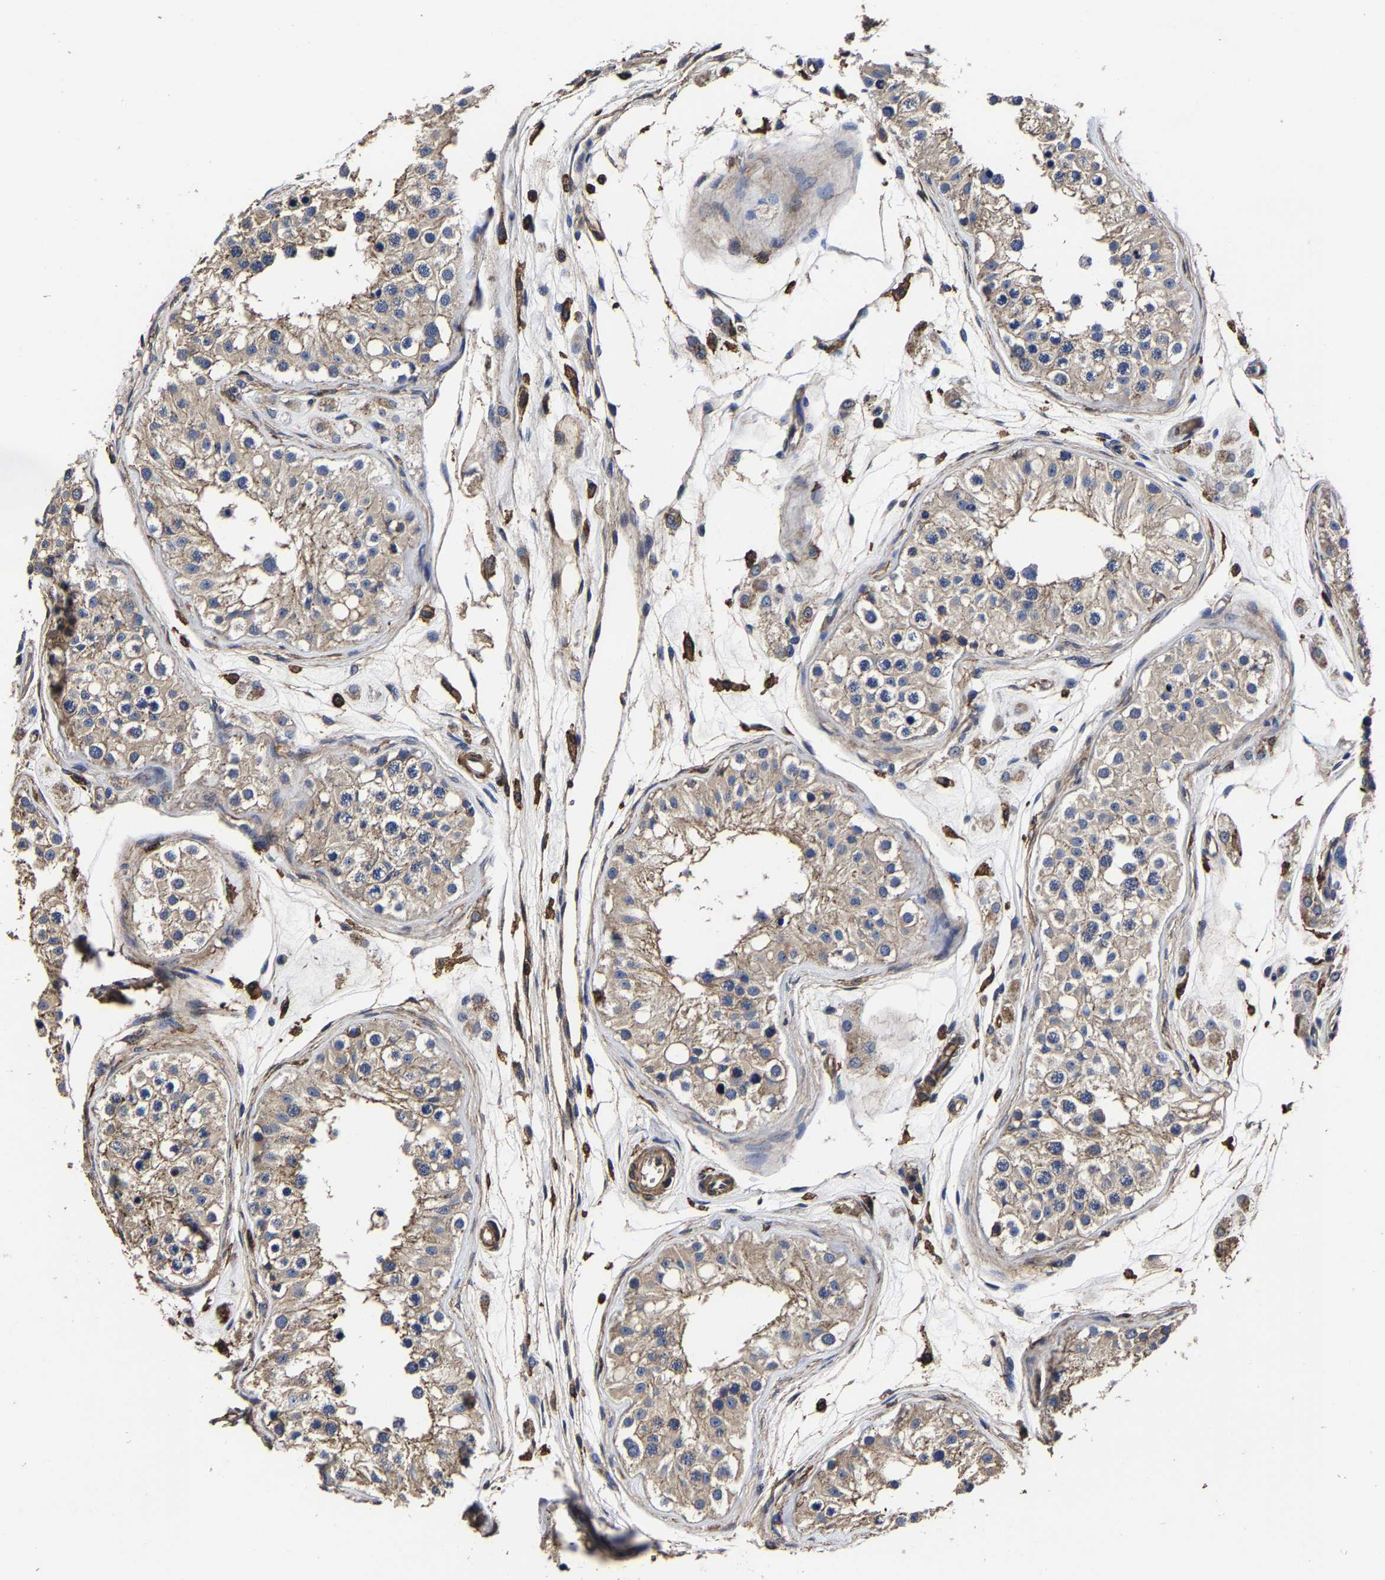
{"staining": {"intensity": "weak", "quantity": ">75%", "location": "cytoplasmic/membranous"}, "tissue": "testis", "cell_type": "Cells in seminiferous ducts", "image_type": "normal", "snomed": [{"axis": "morphology", "description": "Normal tissue, NOS"}, {"axis": "morphology", "description": "Adenocarcinoma, metastatic, NOS"}, {"axis": "topography", "description": "Testis"}], "caption": "Immunohistochemical staining of normal human testis demonstrates low levels of weak cytoplasmic/membranous expression in about >75% of cells in seminiferous ducts. Immunohistochemistry (ihc) stains the protein of interest in brown and the nuclei are stained blue.", "gene": "SSH3", "patient": {"sex": "male", "age": 26}}